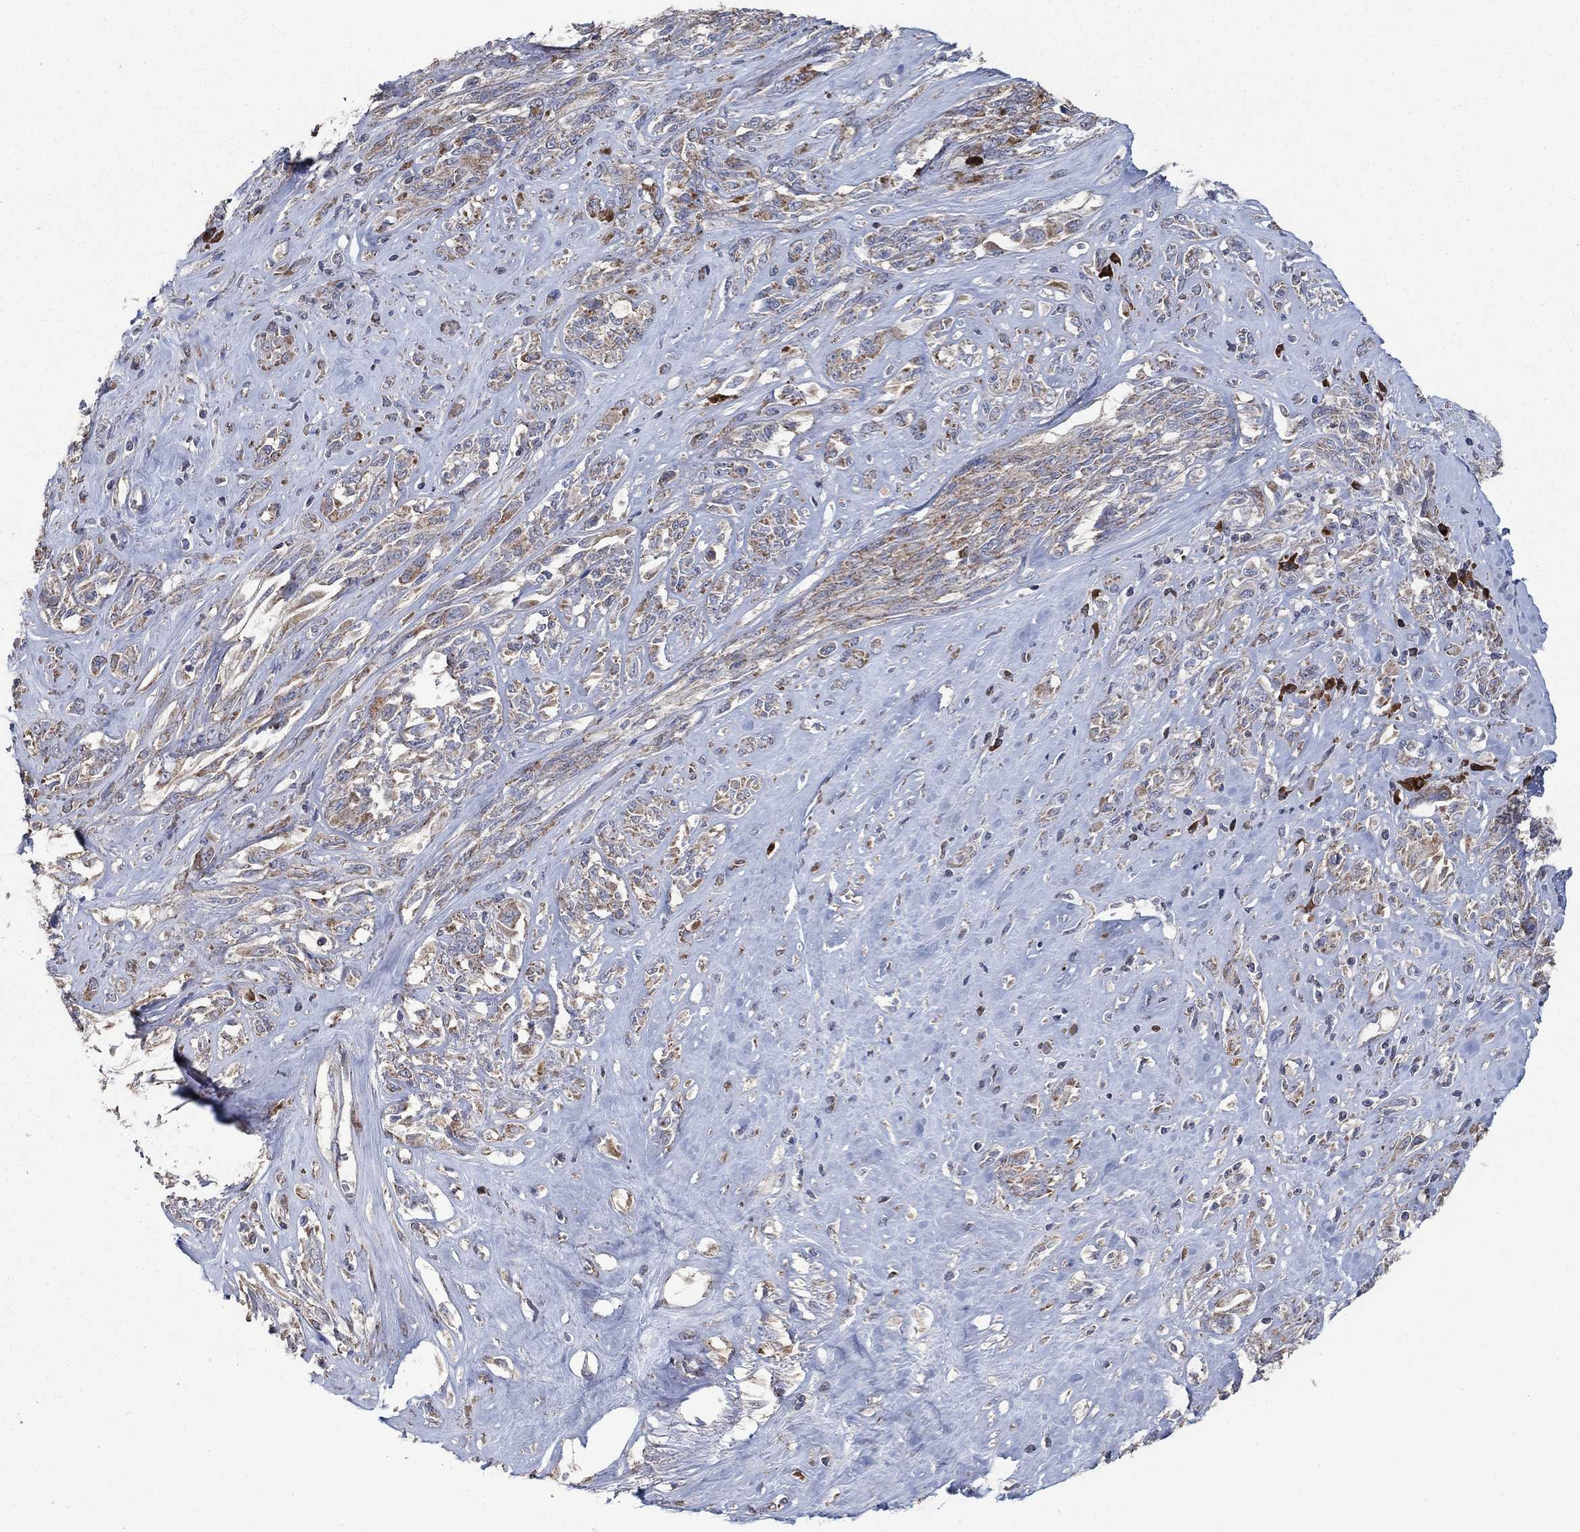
{"staining": {"intensity": "moderate", "quantity": "25%-75%", "location": "cytoplasmic/membranous"}, "tissue": "melanoma", "cell_type": "Tumor cells", "image_type": "cancer", "snomed": [{"axis": "morphology", "description": "Malignant melanoma, NOS"}, {"axis": "topography", "description": "Skin"}], "caption": "Immunohistochemical staining of human melanoma exhibits medium levels of moderate cytoplasmic/membranous positivity in about 25%-75% of tumor cells.", "gene": "HID1", "patient": {"sex": "female", "age": 91}}